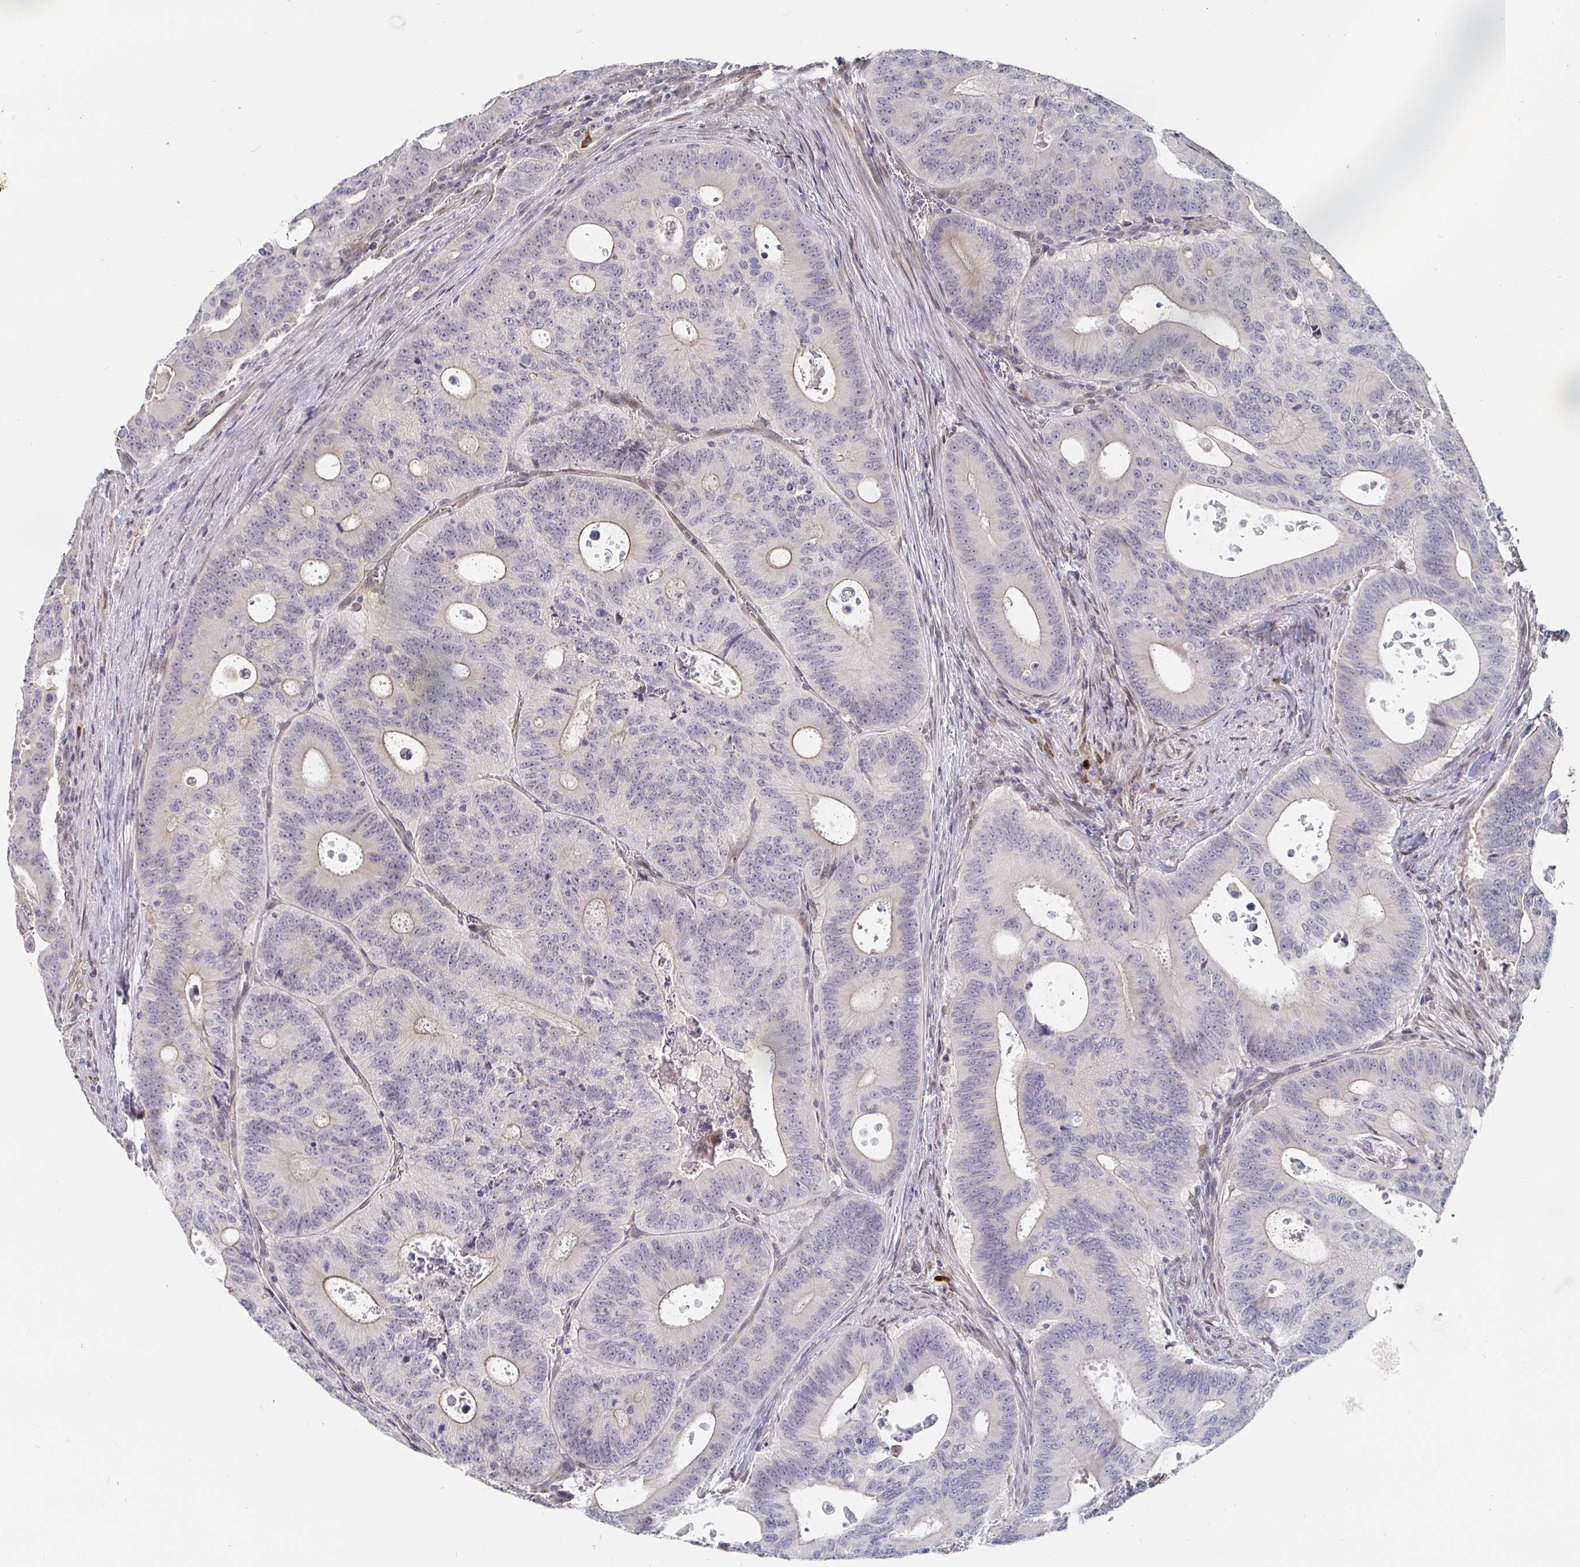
{"staining": {"intensity": "negative", "quantity": "none", "location": "none"}, "tissue": "colorectal cancer", "cell_type": "Tumor cells", "image_type": "cancer", "snomed": [{"axis": "morphology", "description": "Adenocarcinoma, NOS"}, {"axis": "topography", "description": "Colon"}], "caption": "An immunohistochemistry photomicrograph of colorectal cancer (adenocarcinoma) is shown. There is no staining in tumor cells of colorectal cancer (adenocarcinoma).", "gene": "MEIS1", "patient": {"sex": "male", "age": 62}}